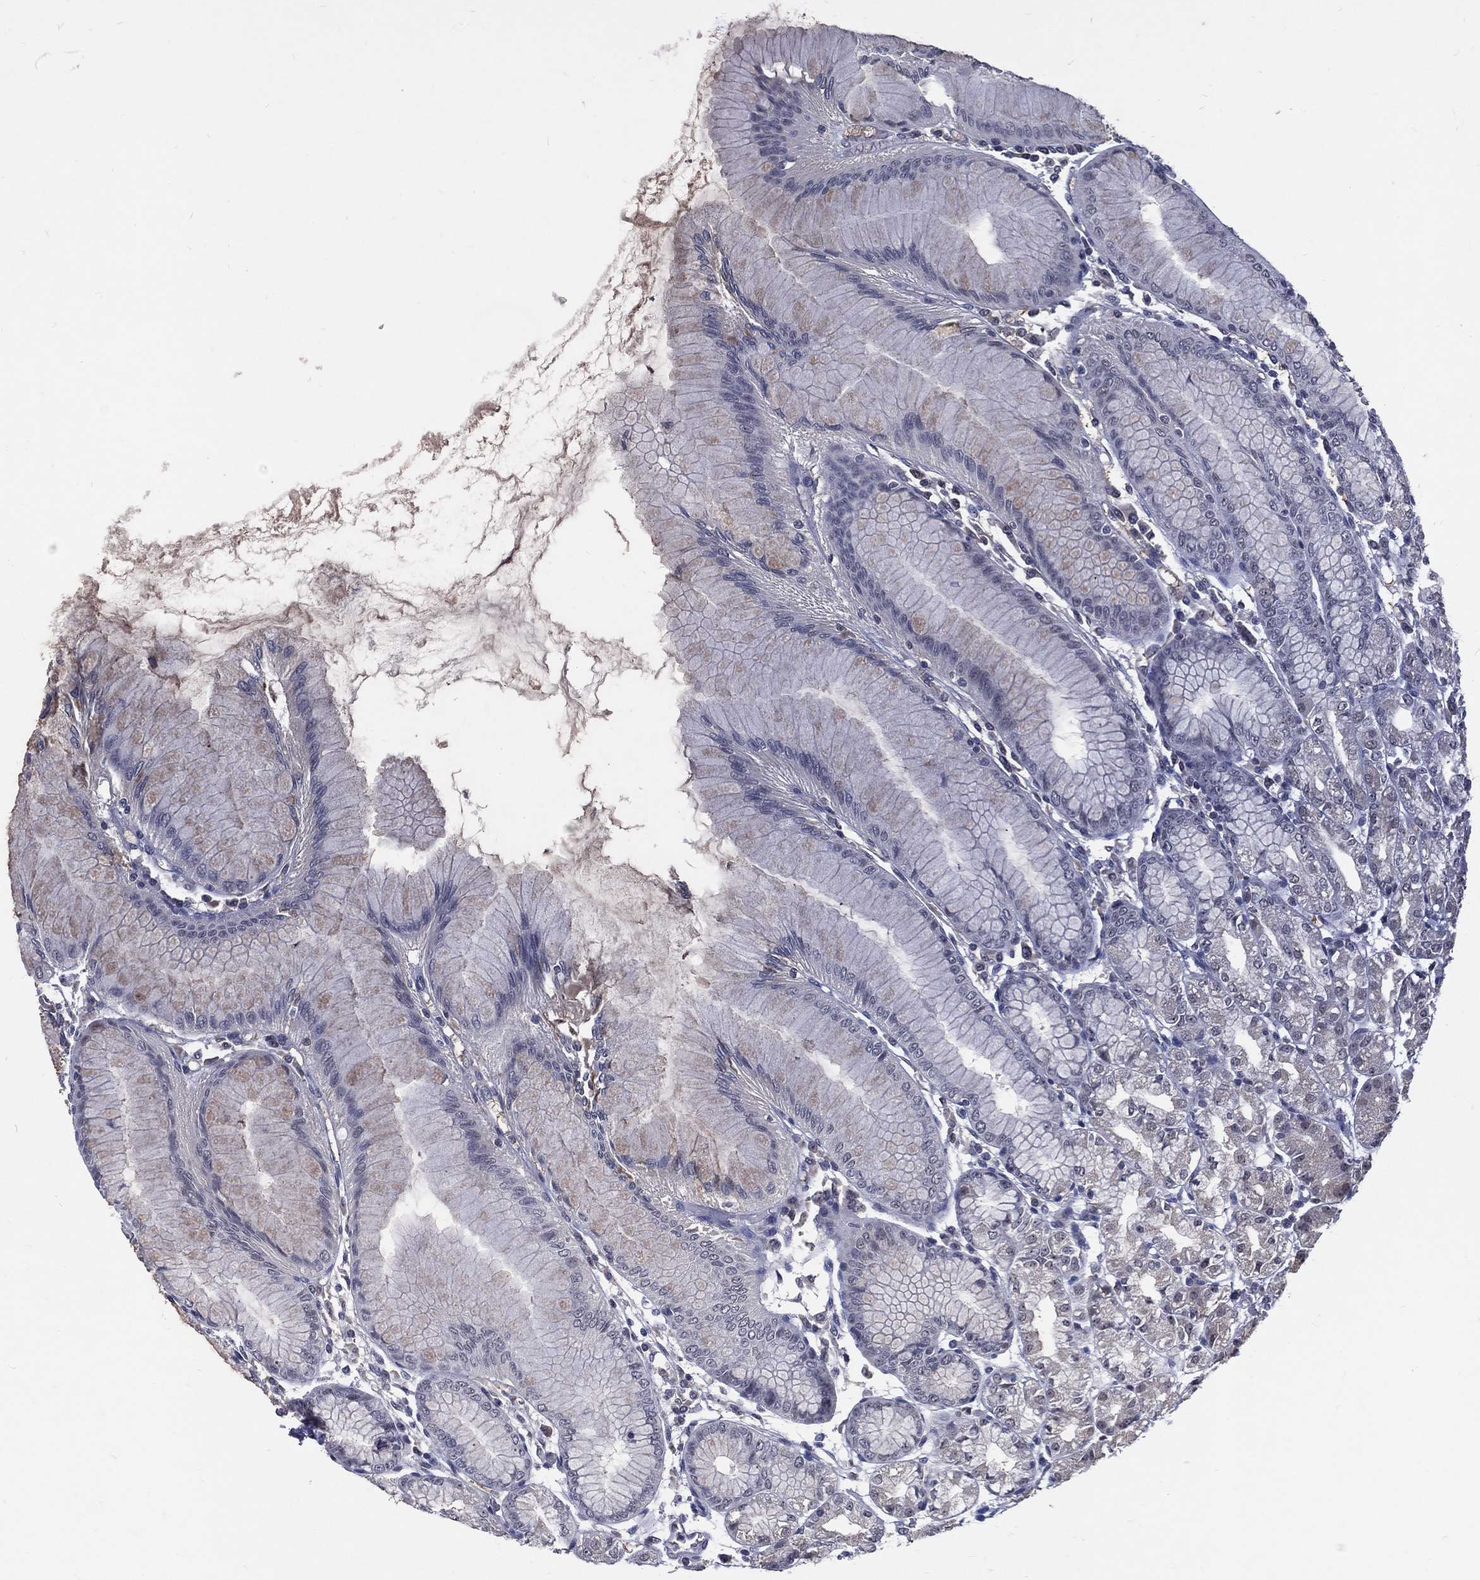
{"staining": {"intensity": "weak", "quantity": "<25%", "location": "cytoplasmic/membranous"}, "tissue": "stomach", "cell_type": "Glandular cells", "image_type": "normal", "snomed": [{"axis": "morphology", "description": "Normal tissue, NOS"}, {"axis": "topography", "description": "Stomach"}], "caption": "Immunohistochemical staining of benign stomach displays no significant staining in glandular cells. Brightfield microscopy of IHC stained with DAB (3,3'-diaminobenzidine) (brown) and hematoxylin (blue), captured at high magnification.", "gene": "DSG4", "patient": {"sex": "female", "age": 57}}